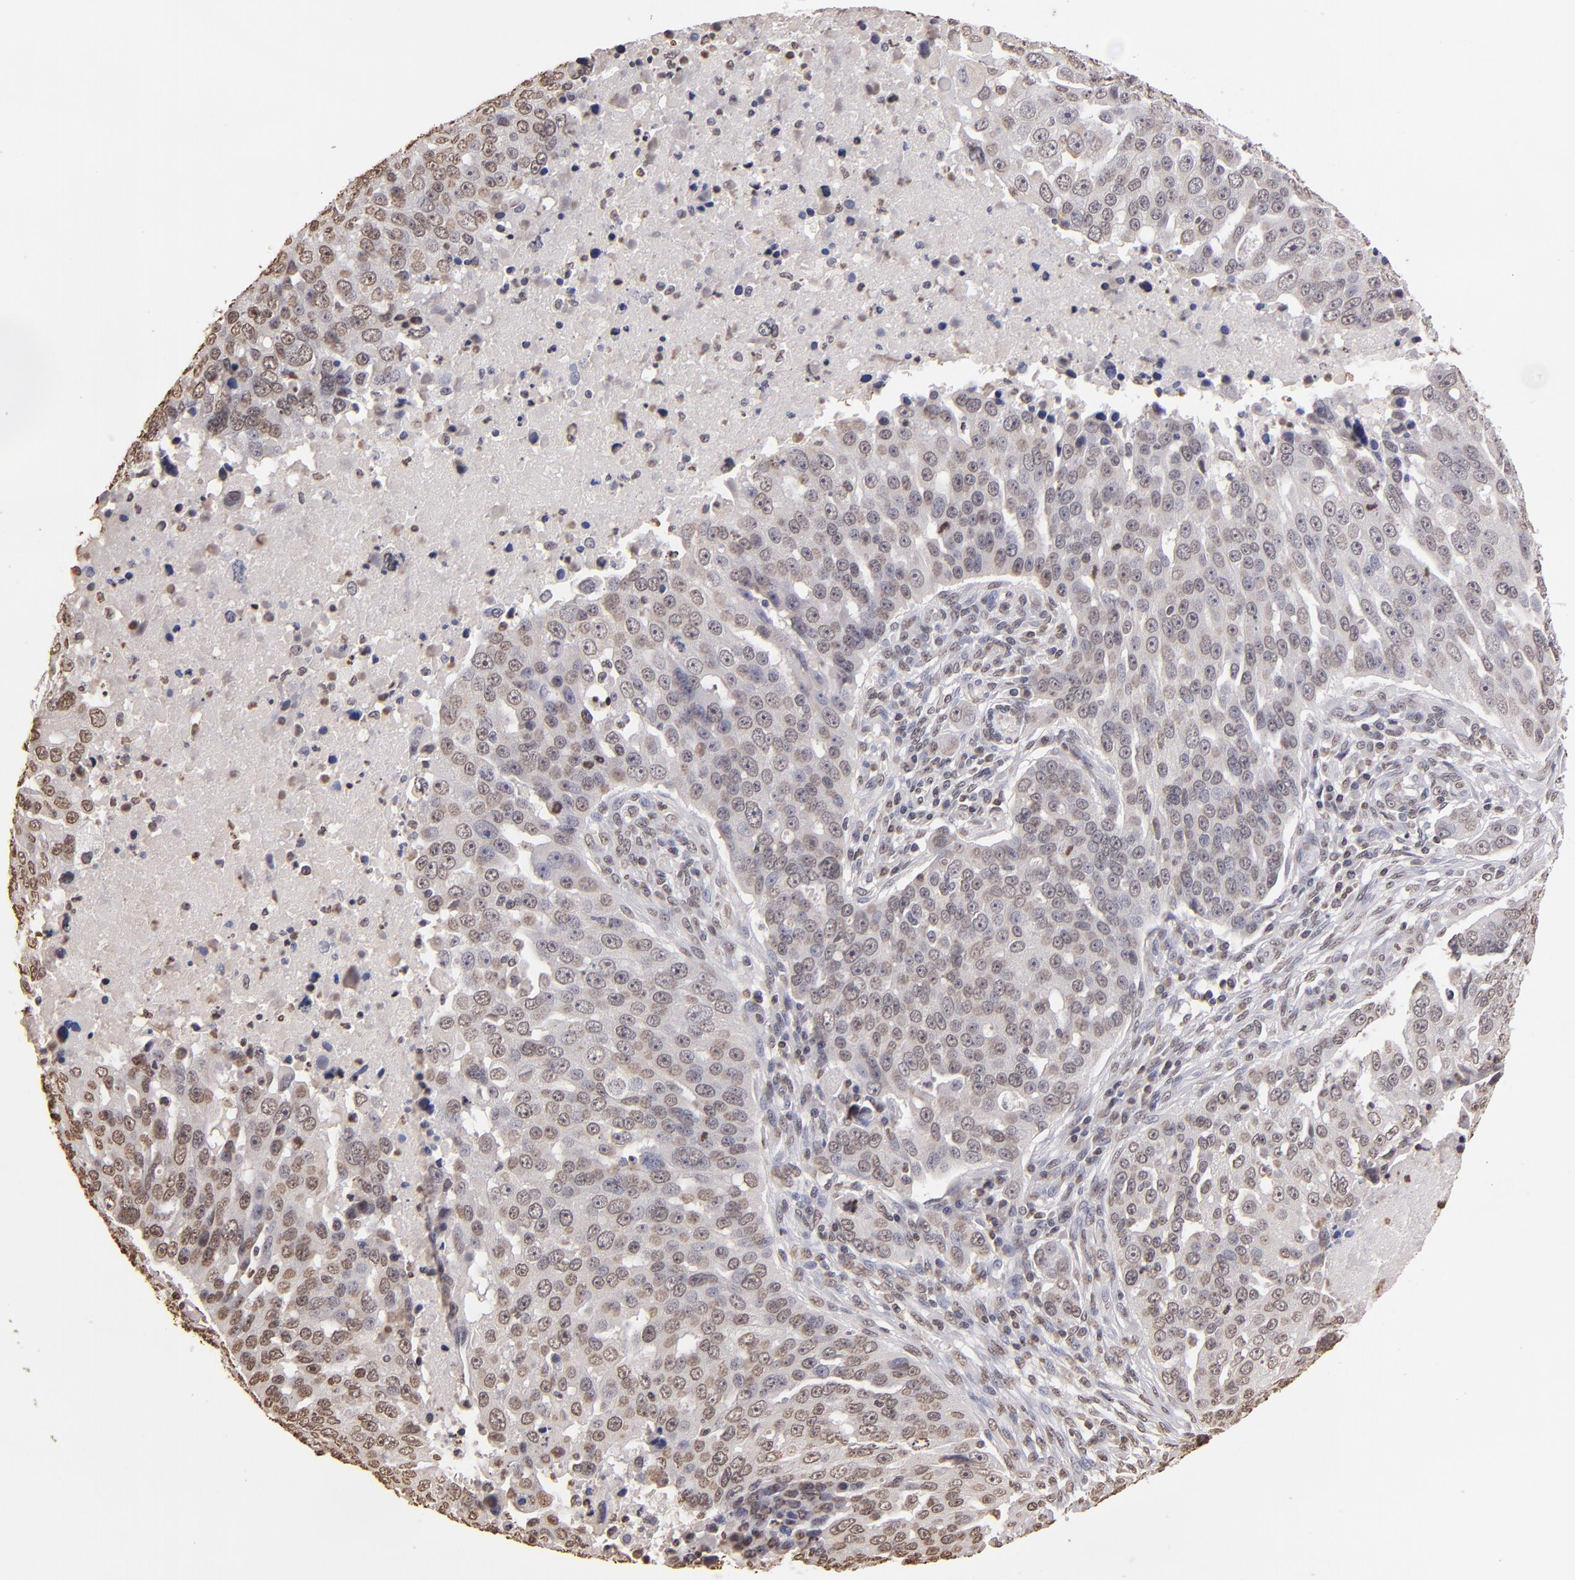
{"staining": {"intensity": "weak", "quantity": "25%-75%", "location": "nuclear"}, "tissue": "ovarian cancer", "cell_type": "Tumor cells", "image_type": "cancer", "snomed": [{"axis": "morphology", "description": "Carcinoma, endometroid"}, {"axis": "topography", "description": "Ovary"}], "caption": "A brown stain shows weak nuclear expression of a protein in human ovarian cancer (endometroid carcinoma) tumor cells.", "gene": "LBX1", "patient": {"sex": "female", "age": 75}}